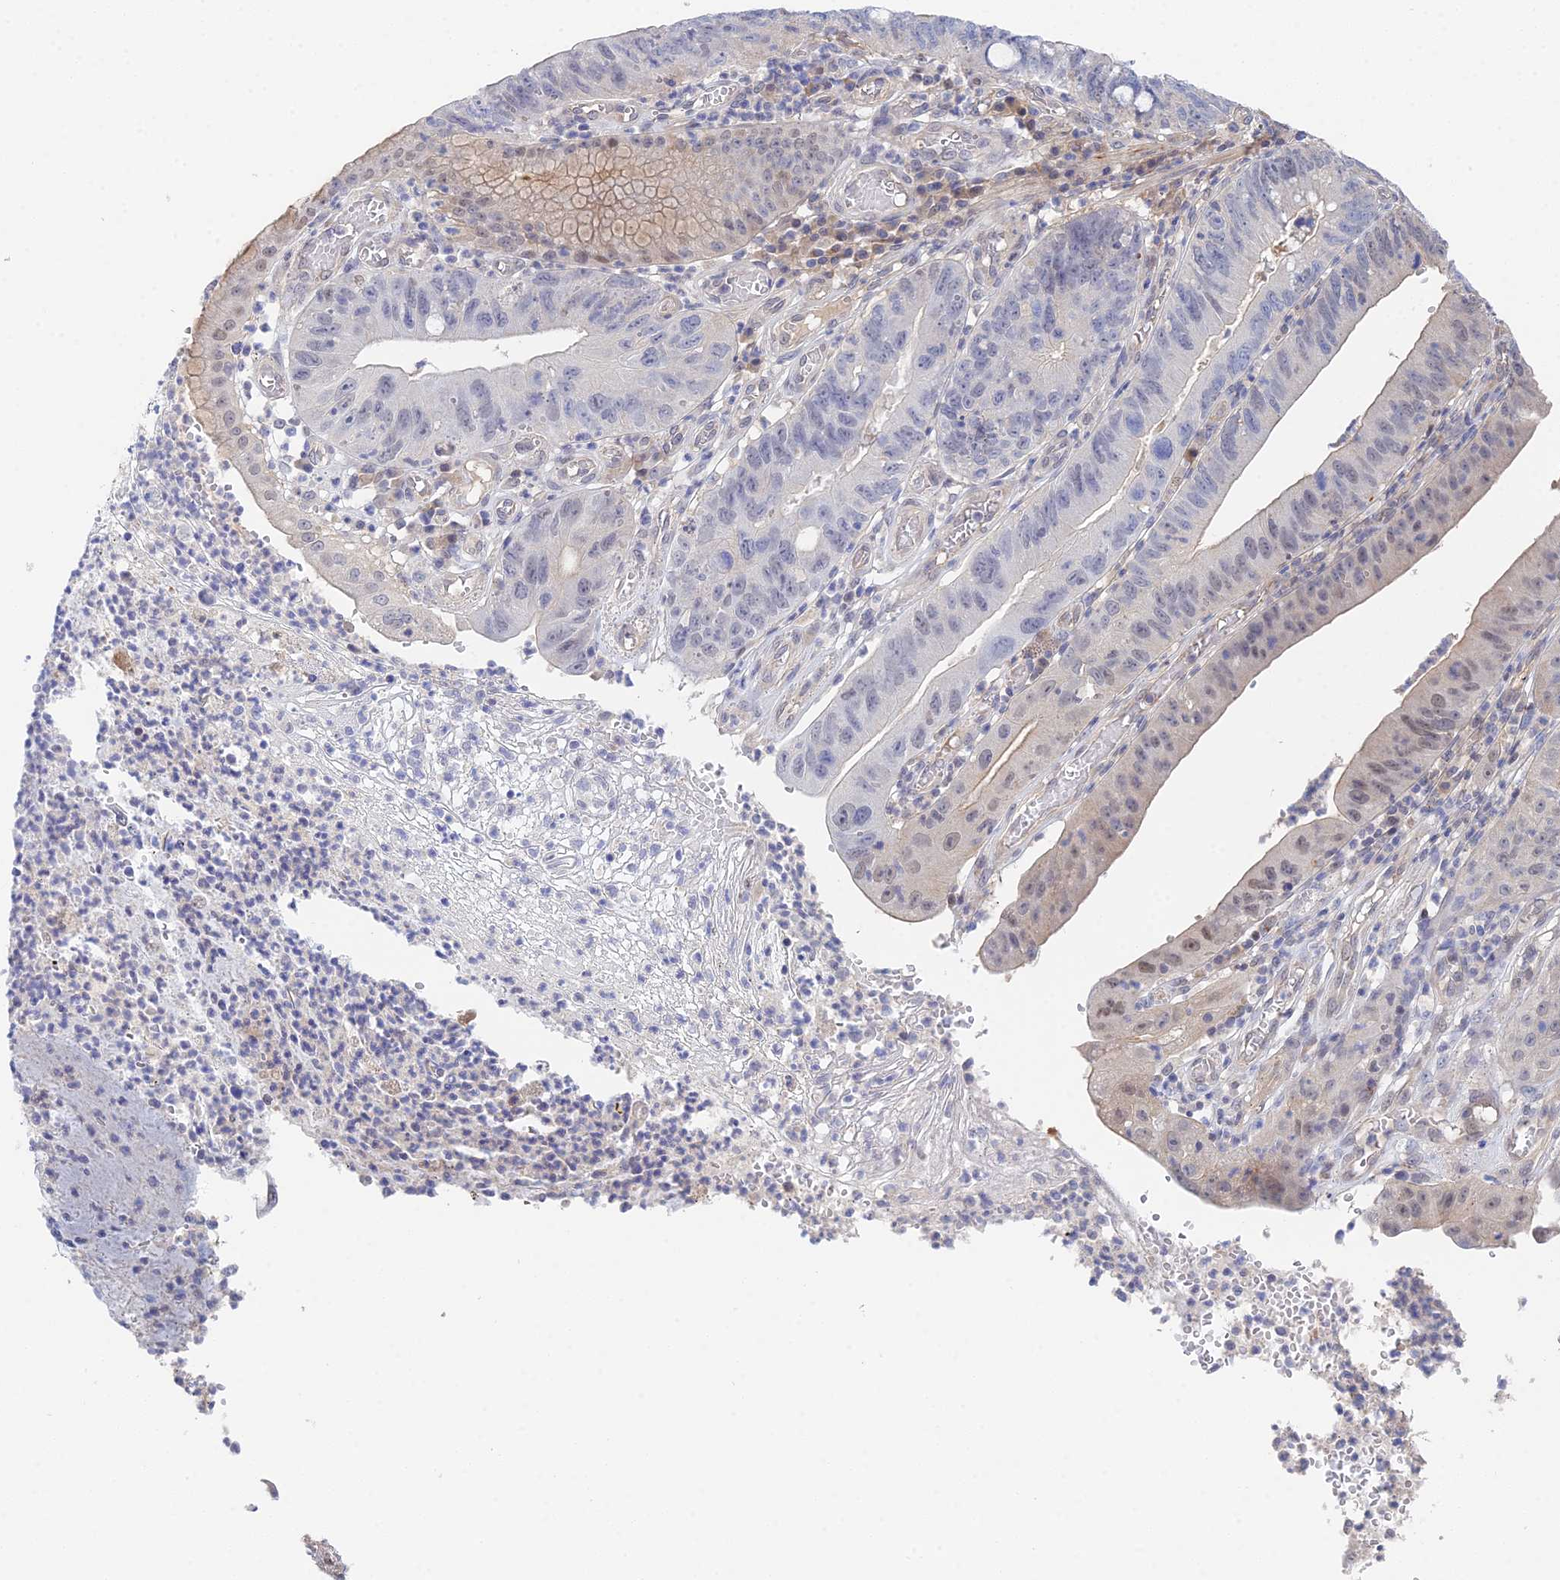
{"staining": {"intensity": "weak", "quantity": "<25%", "location": "nuclear"}, "tissue": "stomach cancer", "cell_type": "Tumor cells", "image_type": "cancer", "snomed": [{"axis": "morphology", "description": "Adenocarcinoma, NOS"}, {"axis": "topography", "description": "Stomach"}], "caption": "An IHC photomicrograph of stomach cancer is shown. There is no staining in tumor cells of stomach cancer.", "gene": "DNAH14", "patient": {"sex": "male", "age": 59}}